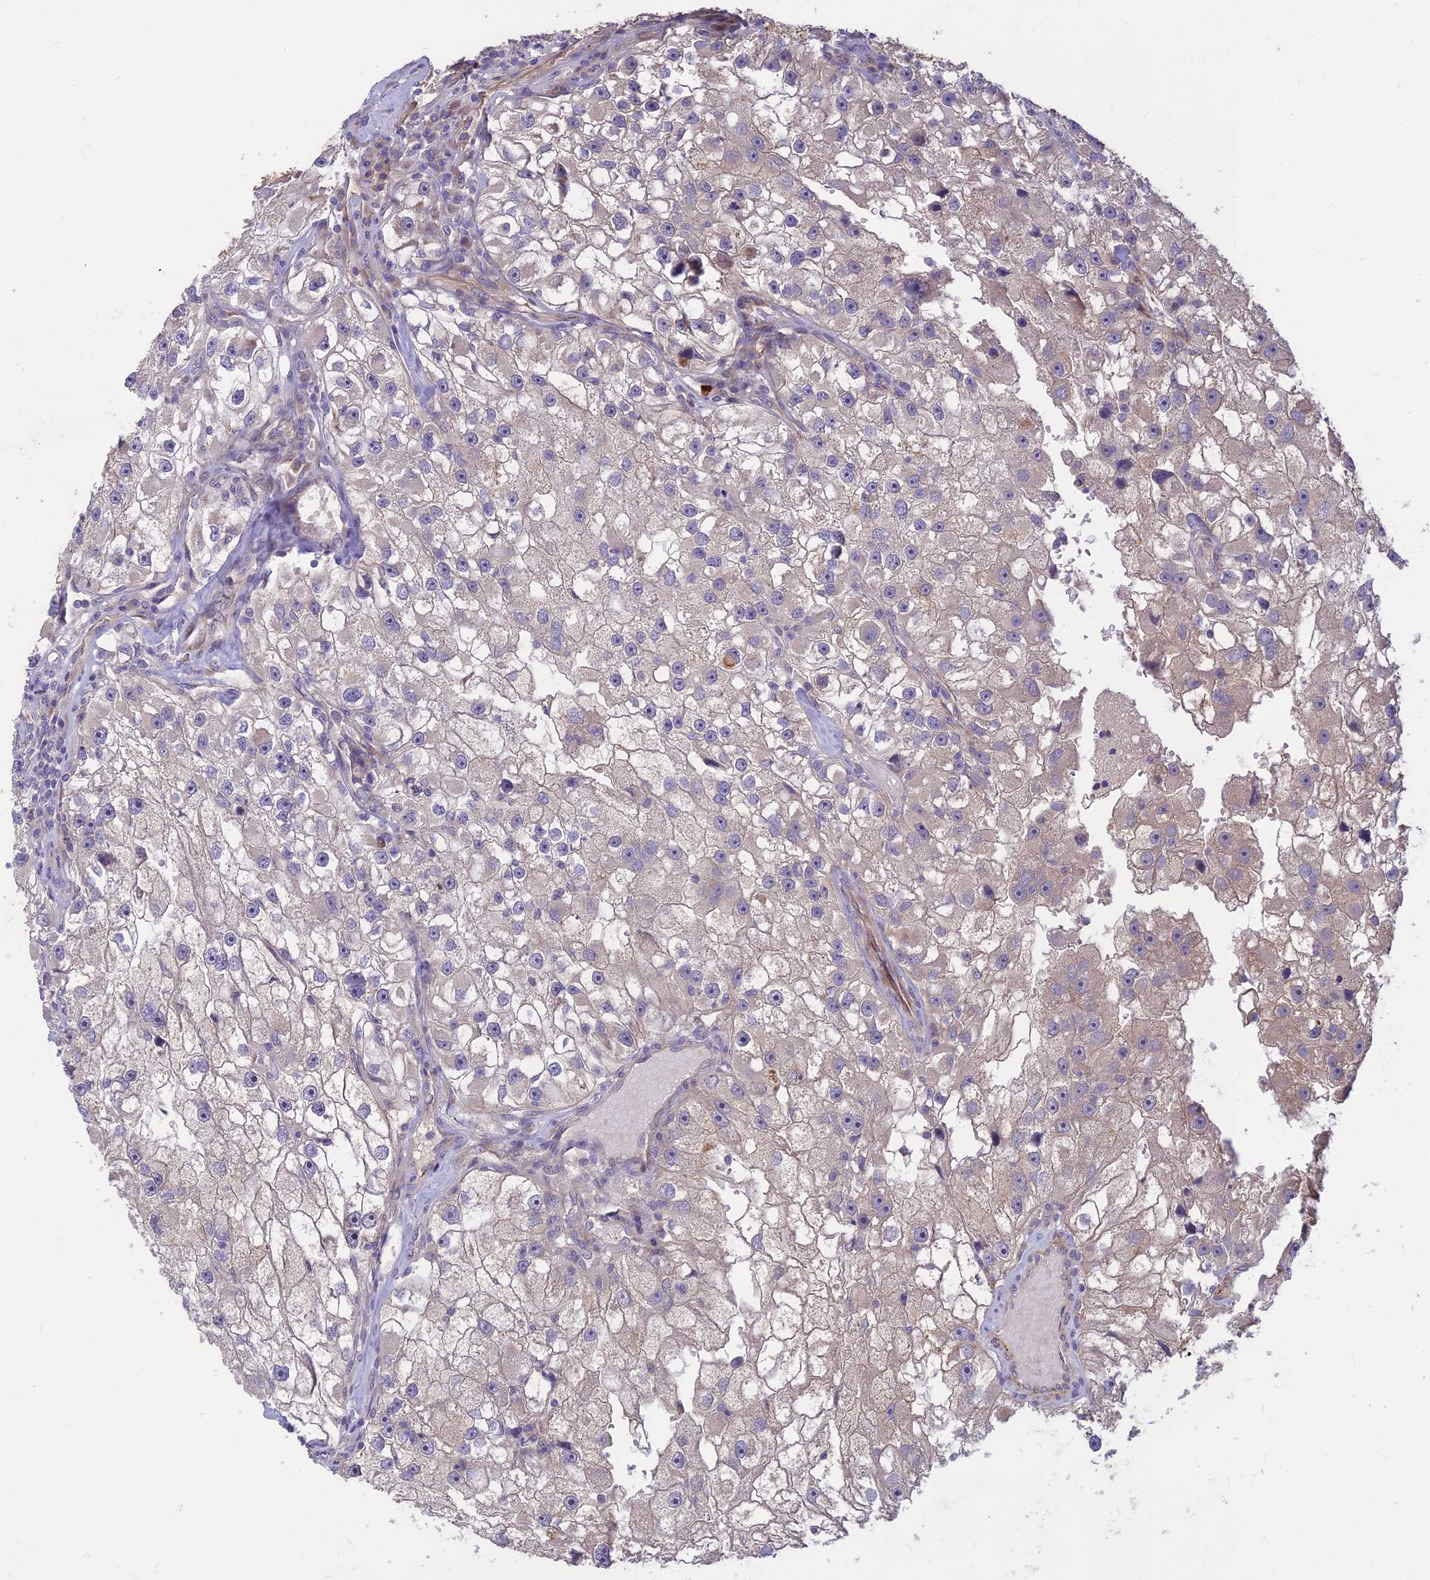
{"staining": {"intensity": "negative", "quantity": "none", "location": "none"}, "tissue": "renal cancer", "cell_type": "Tumor cells", "image_type": "cancer", "snomed": [{"axis": "morphology", "description": "Adenocarcinoma, NOS"}, {"axis": "topography", "description": "Kidney"}], "caption": "Immunohistochemistry (IHC) image of adenocarcinoma (renal) stained for a protein (brown), which exhibits no expression in tumor cells. The staining was performed using DAB (3,3'-diaminobenzidine) to visualize the protein expression in brown, while the nuclei were stained in blue with hematoxylin (Magnification: 20x).", "gene": "ST8SIA5", "patient": {"sex": "male", "age": 63}}